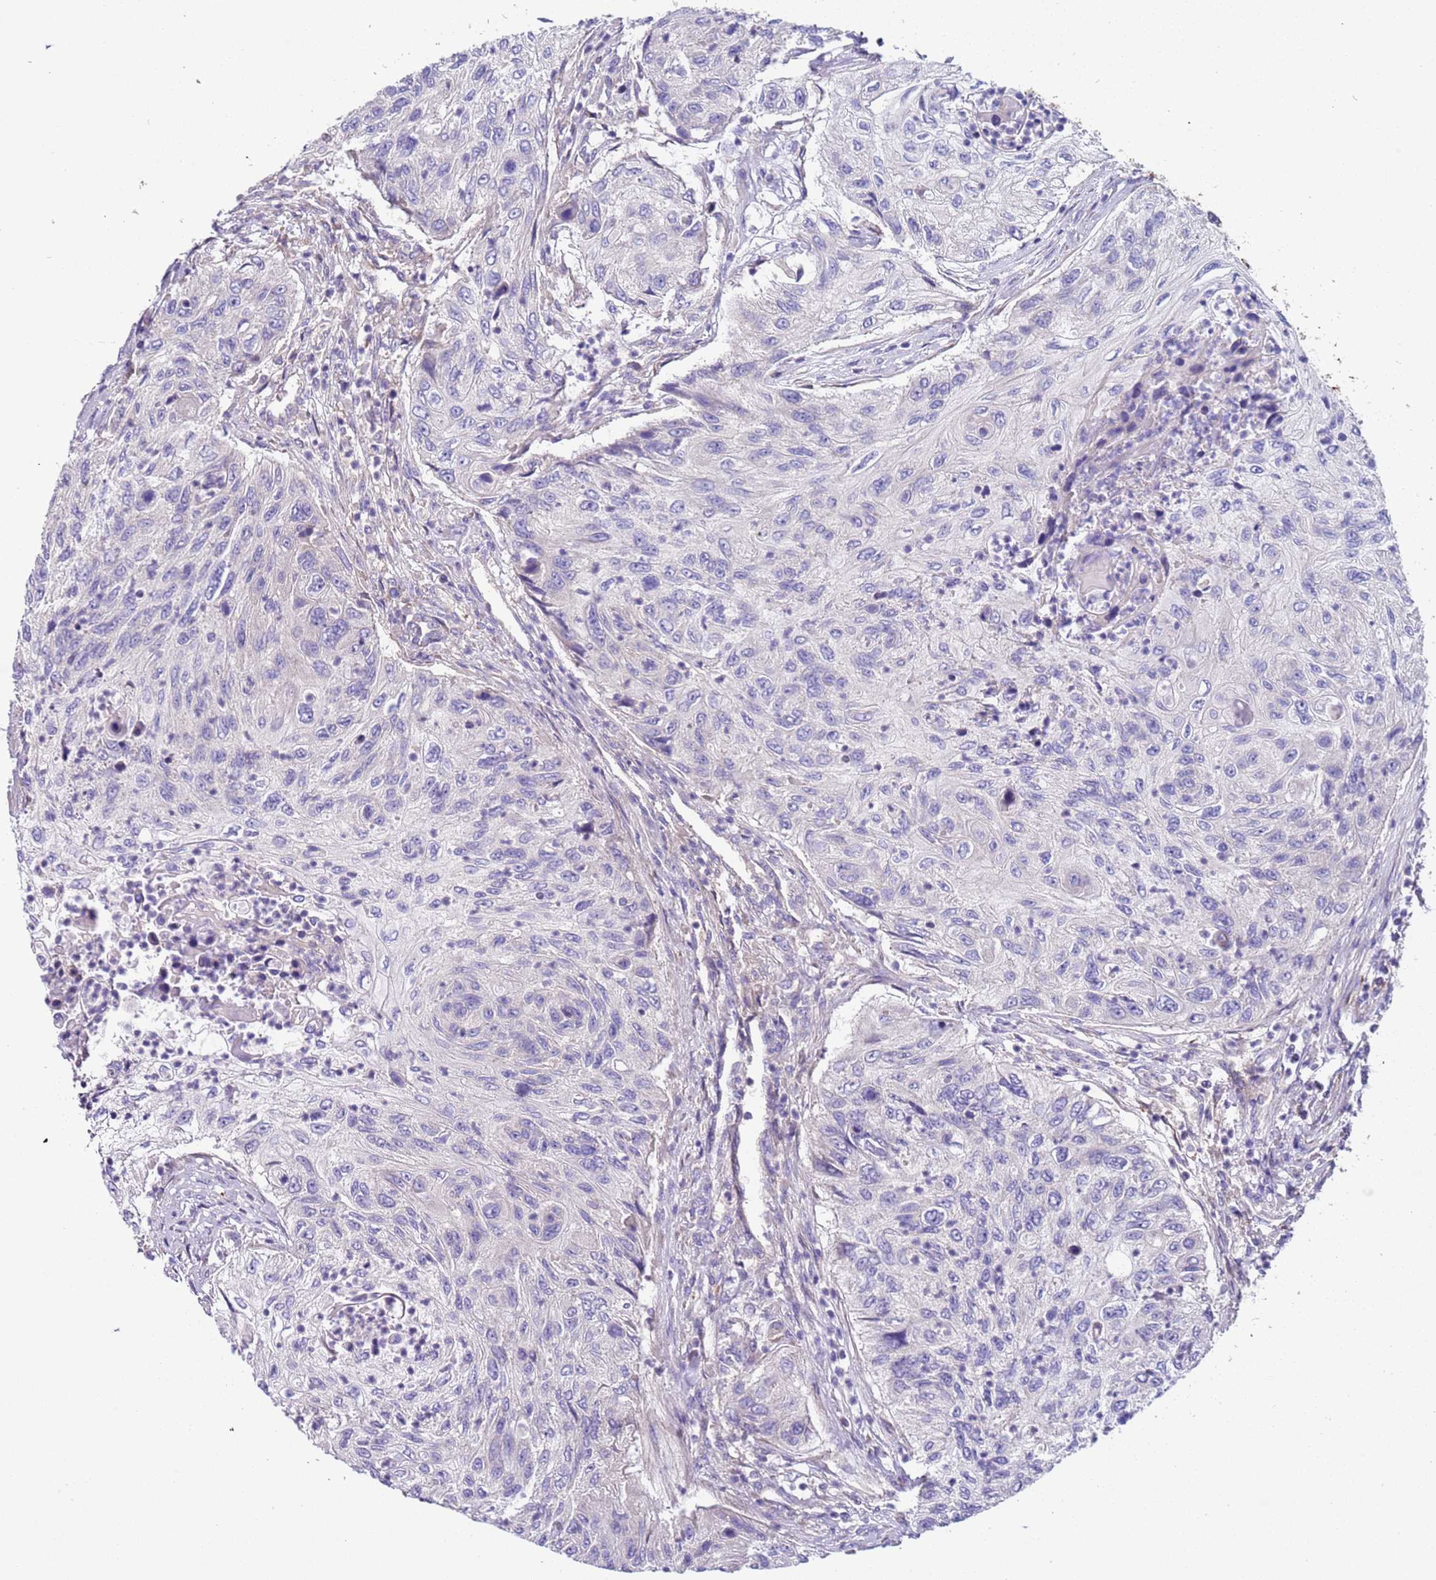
{"staining": {"intensity": "negative", "quantity": "none", "location": "none"}, "tissue": "urothelial cancer", "cell_type": "Tumor cells", "image_type": "cancer", "snomed": [{"axis": "morphology", "description": "Urothelial carcinoma, High grade"}, {"axis": "topography", "description": "Urinary bladder"}], "caption": "A micrograph of human urothelial carcinoma (high-grade) is negative for staining in tumor cells.", "gene": "LAMB4", "patient": {"sex": "female", "age": 60}}